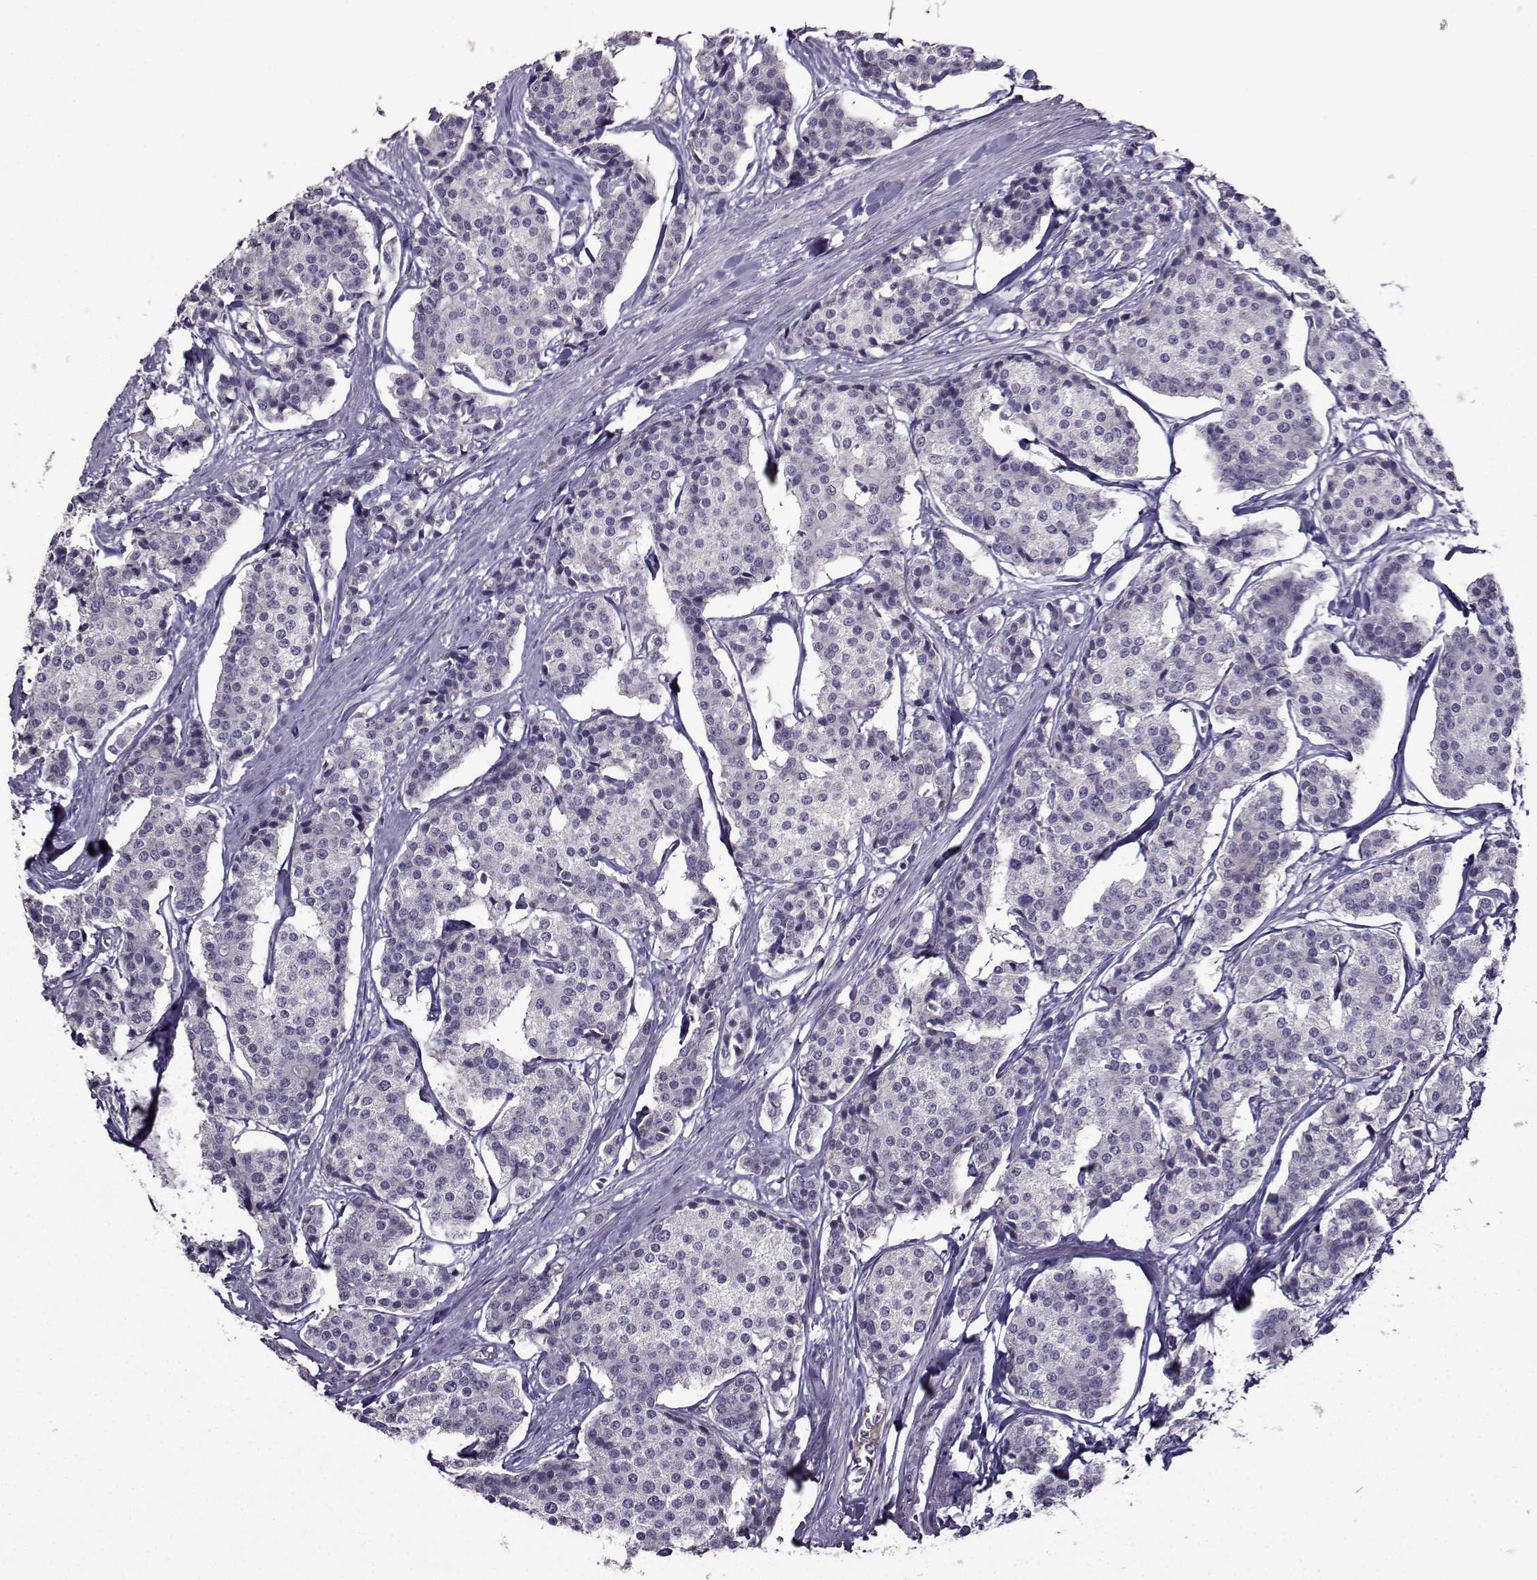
{"staining": {"intensity": "negative", "quantity": "none", "location": "none"}, "tissue": "carcinoid", "cell_type": "Tumor cells", "image_type": "cancer", "snomed": [{"axis": "morphology", "description": "Carcinoid, malignant, NOS"}, {"axis": "topography", "description": "Small intestine"}], "caption": "Tumor cells are negative for brown protein staining in carcinoid.", "gene": "CRYBB1", "patient": {"sex": "female", "age": 65}}